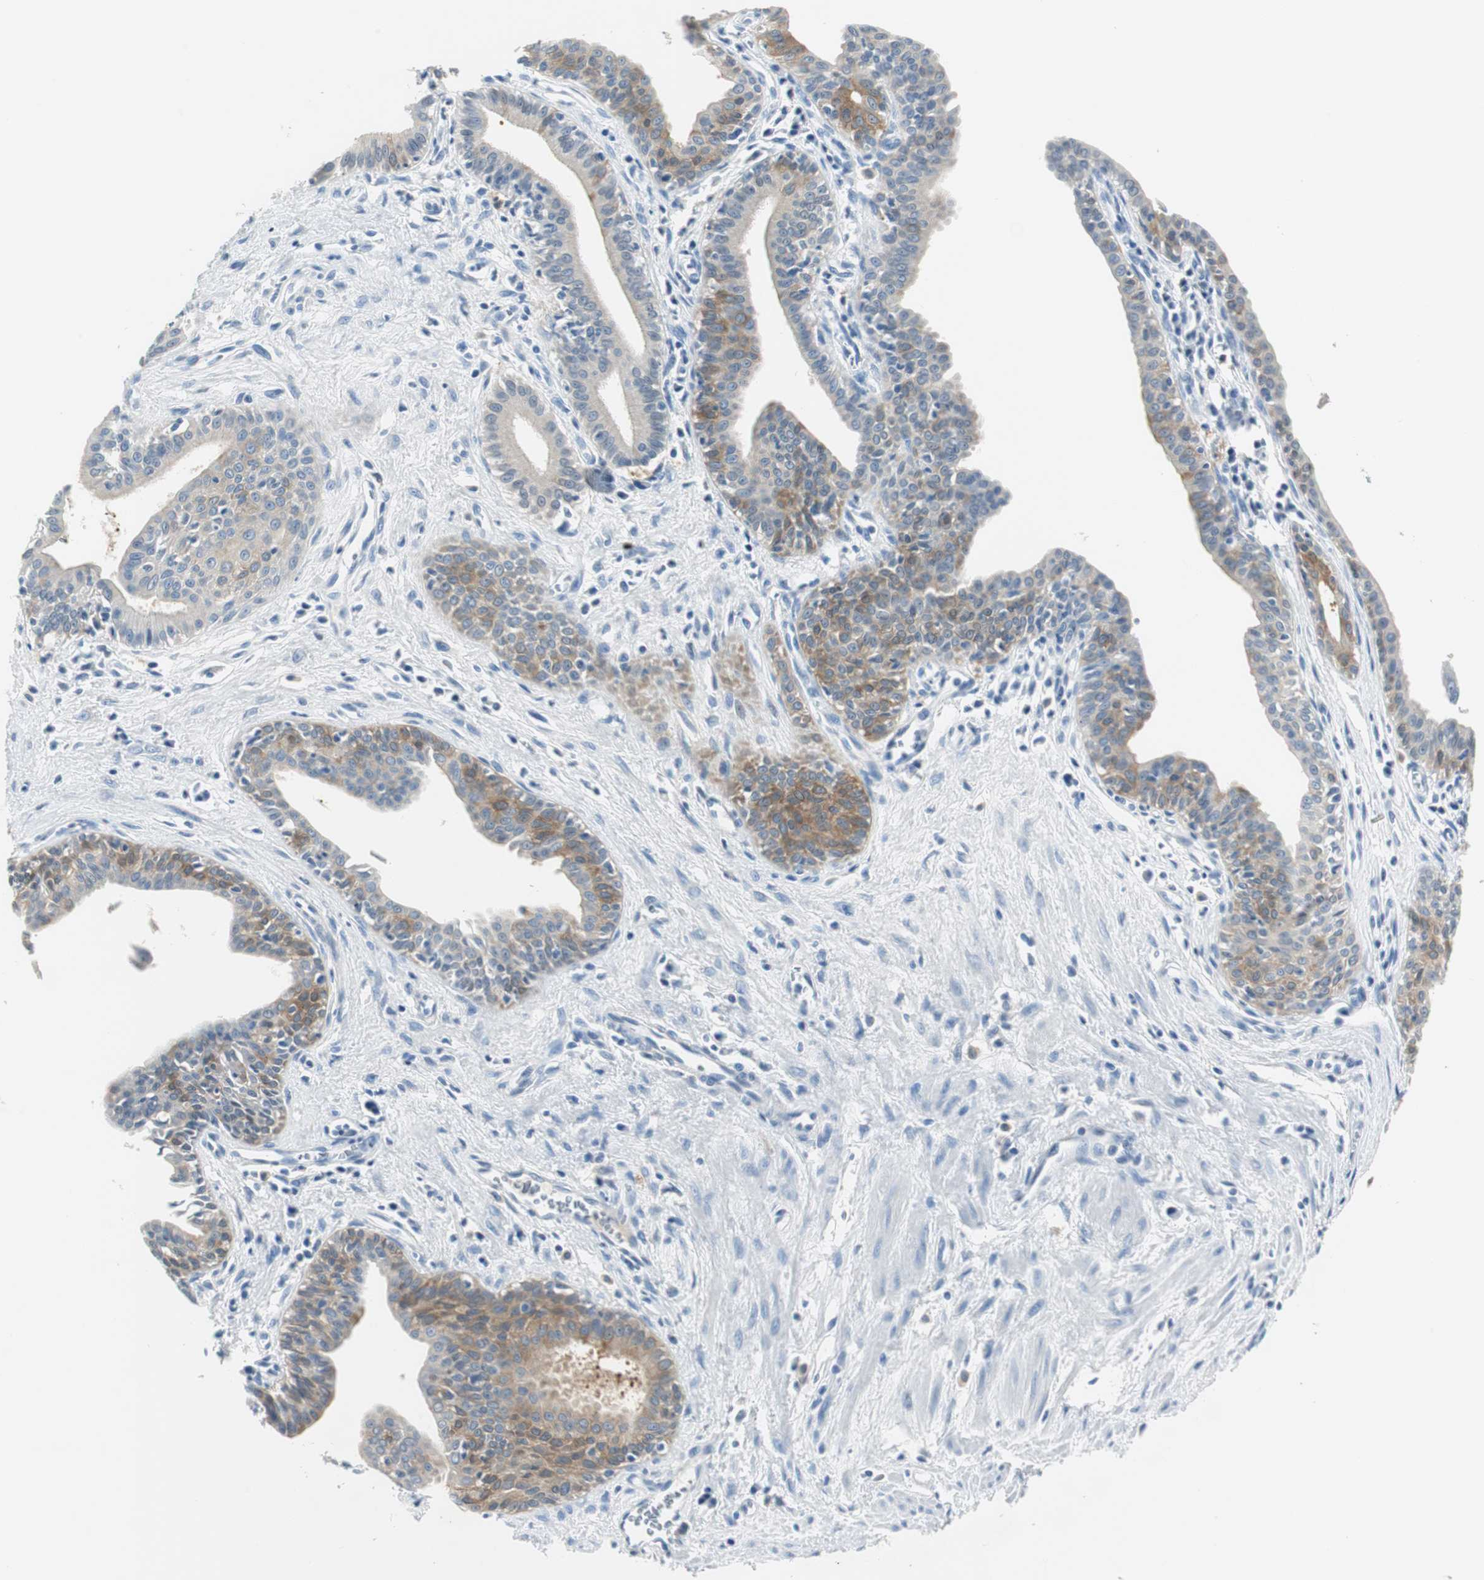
{"staining": {"intensity": "moderate", "quantity": "25%-75%", "location": "cytoplasmic/membranous"}, "tissue": "pancreatic cancer", "cell_type": "Tumor cells", "image_type": "cancer", "snomed": [{"axis": "morphology", "description": "Normal tissue, NOS"}, {"axis": "topography", "description": "Lymph node"}], "caption": "IHC histopathology image of pancreatic cancer stained for a protein (brown), which exhibits medium levels of moderate cytoplasmic/membranous staining in approximately 25%-75% of tumor cells.", "gene": "FBP1", "patient": {"sex": "male", "age": 50}}